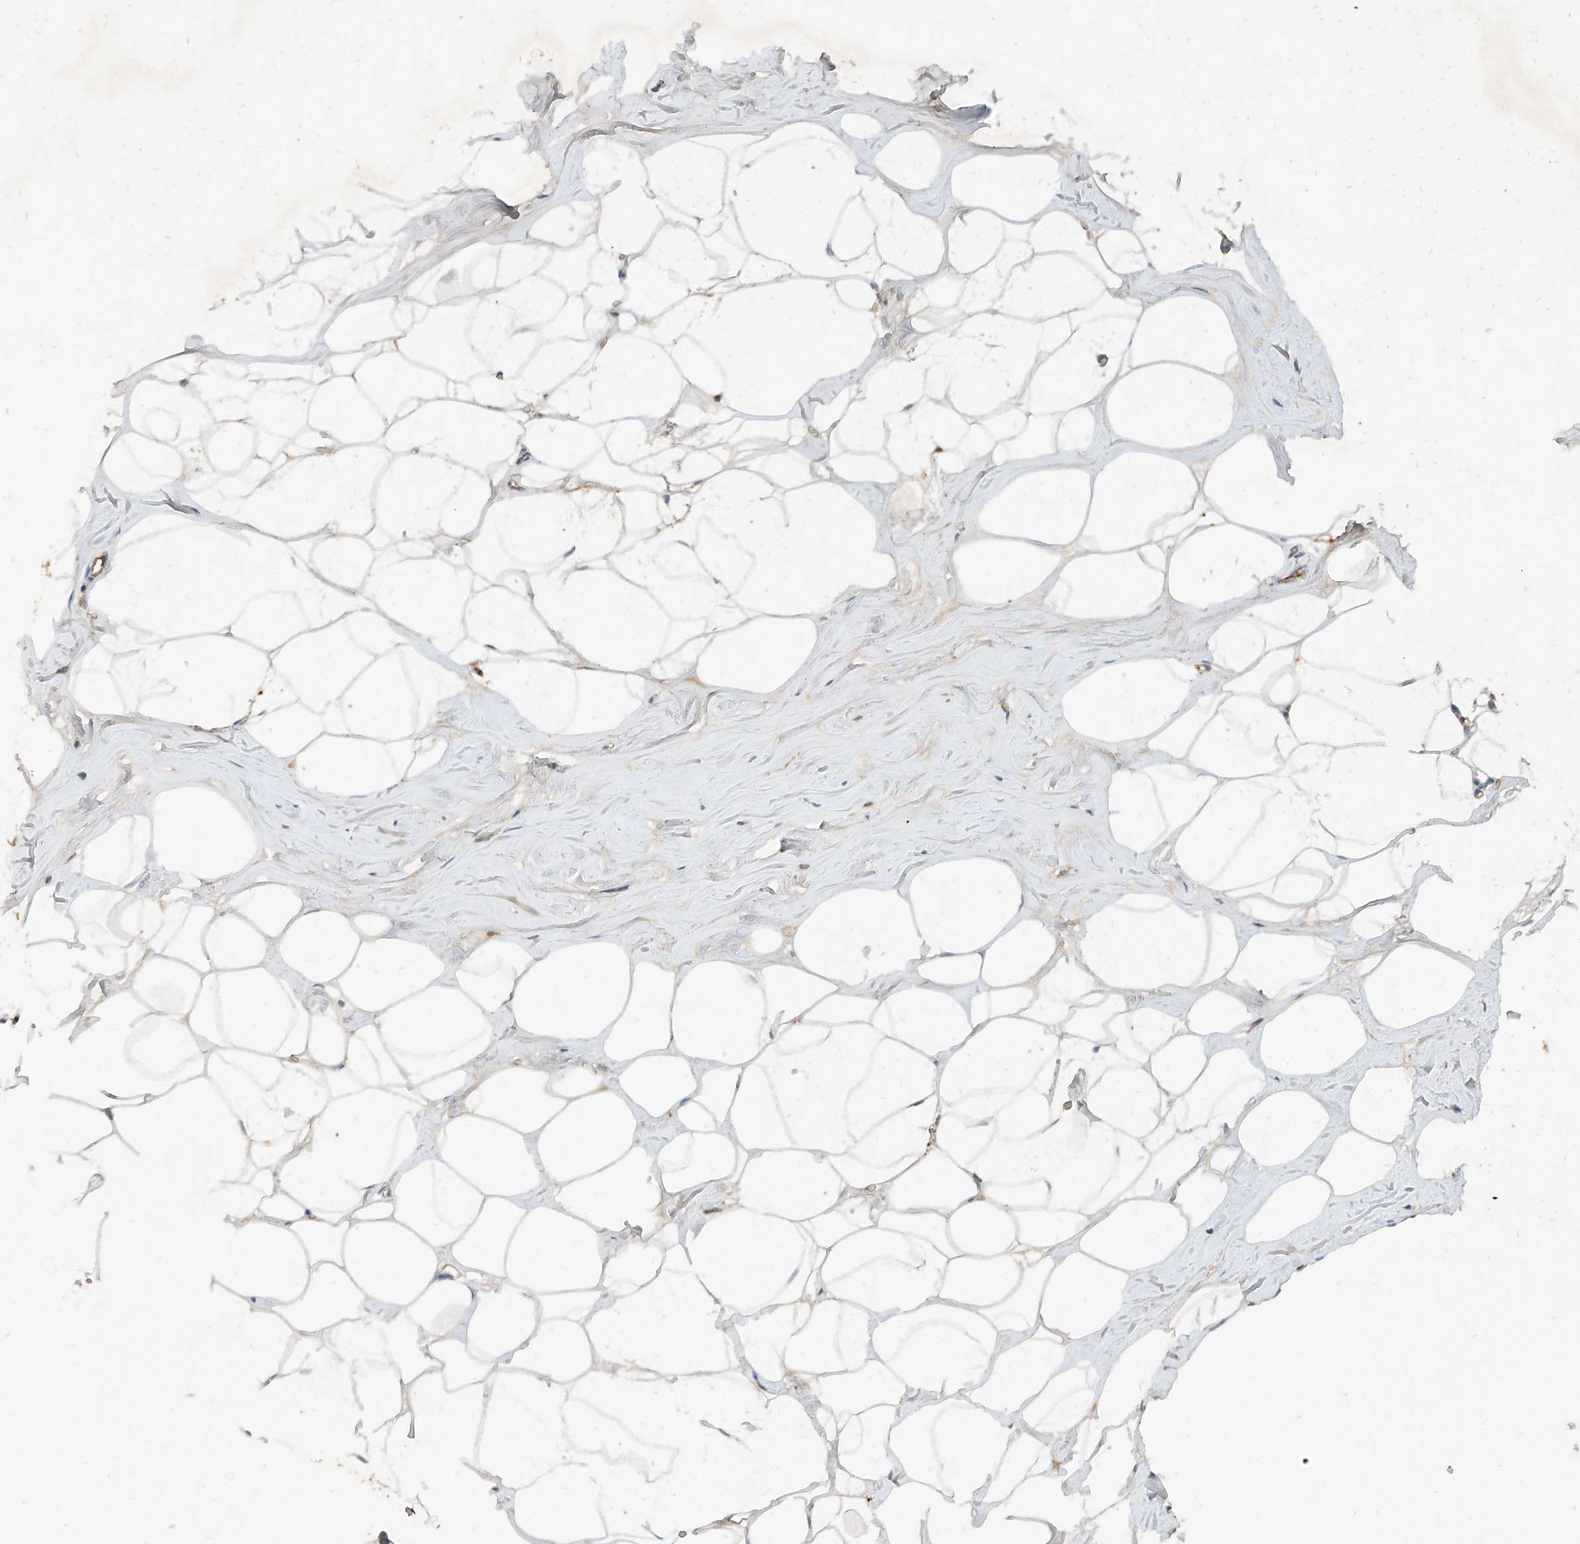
{"staining": {"intensity": "negative", "quantity": "none", "location": "none"}, "tissue": "adipose tissue", "cell_type": "Adipocytes", "image_type": "normal", "snomed": [{"axis": "morphology", "description": "Normal tissue, NOS"}, {"axis": "morphology", "description": "Fibrosis, NOS"}, {"axis": "topography", "description": "Breast"}, {"axis": "topography", "description": "Adipose tissue"}], "caption": "Immunohistochemical staining of benign human adipose tissue demonstrates no significant positivity in adipocytes. (DAB immunohistochemistry (IHC), high magnification).", "gene": "GNB1L", "patient": {"sex": "female", "age": 39}}